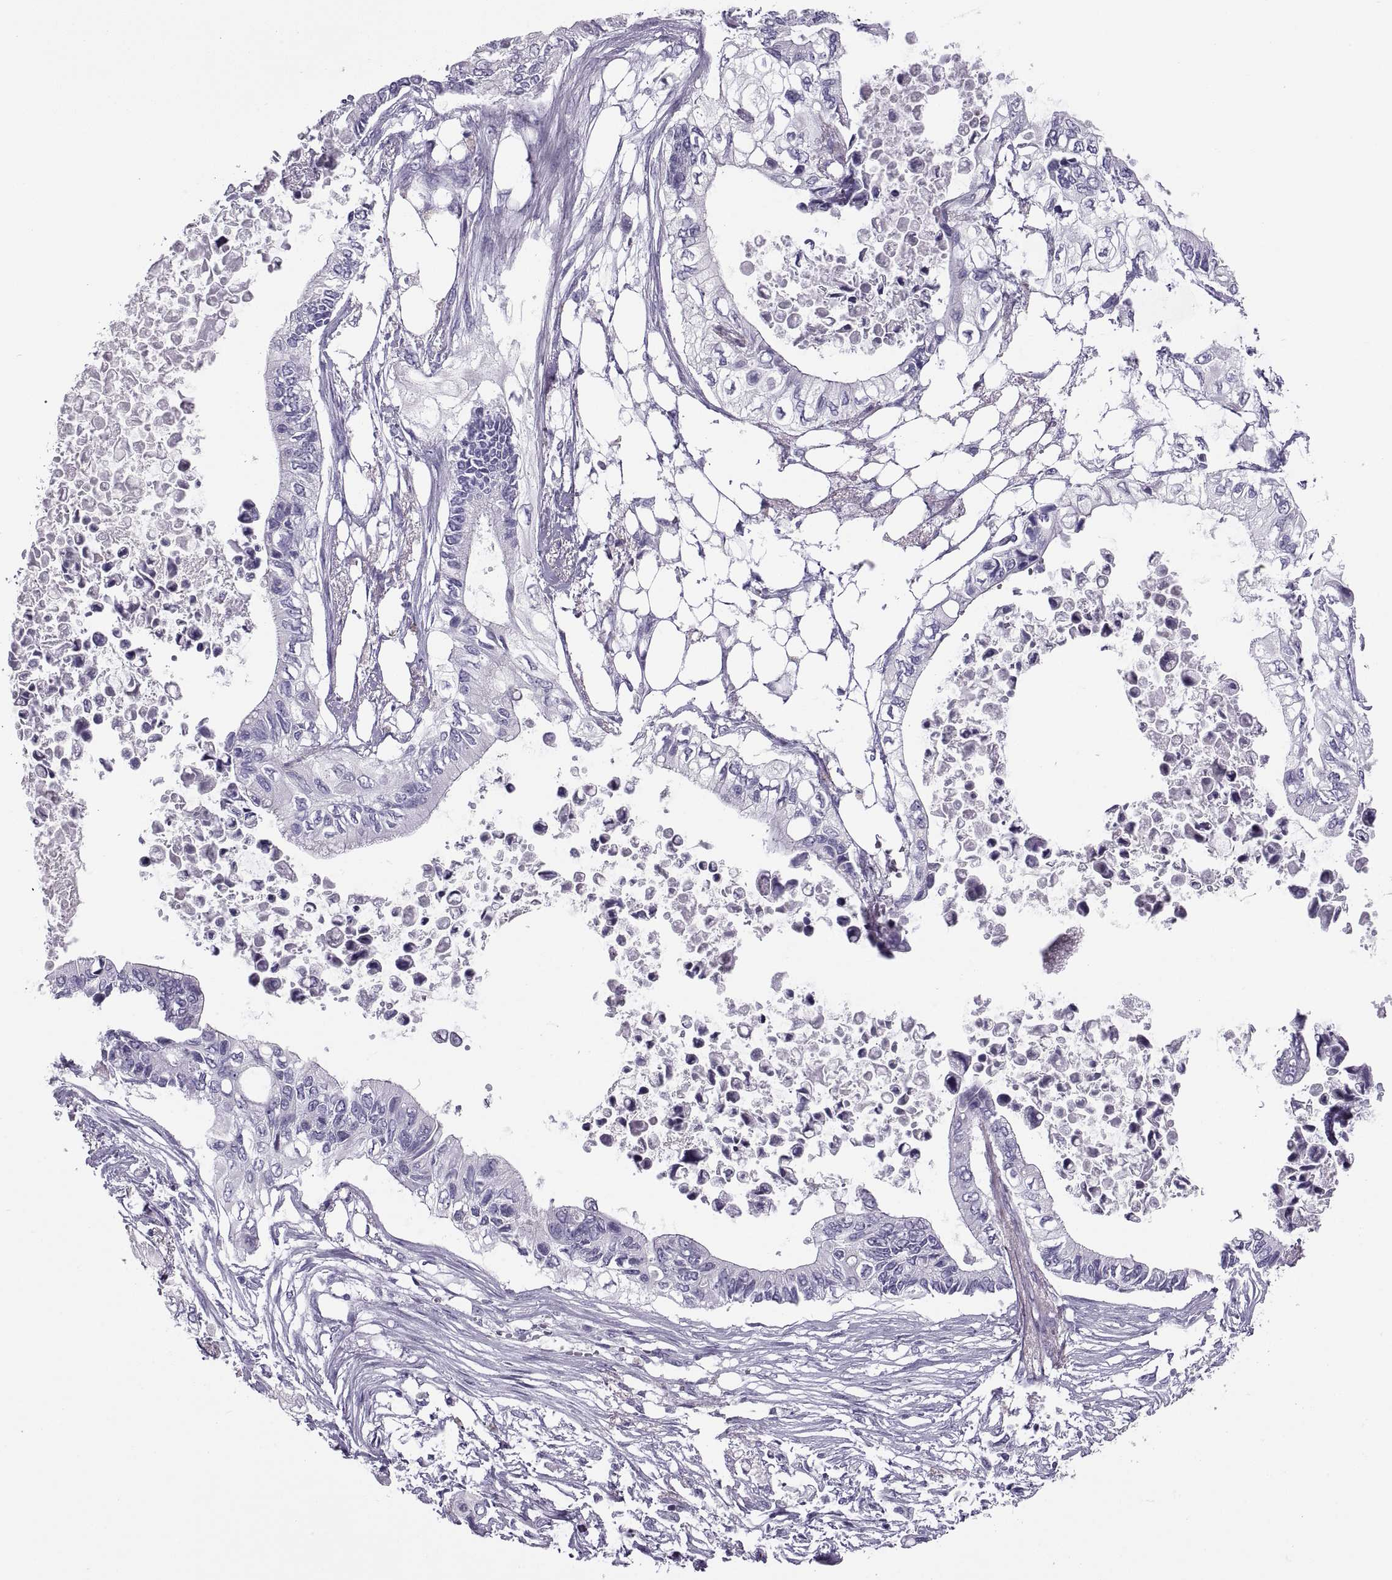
{"staining": {"intensity": "negative", "quantity": "none", "location": "none"}, "tissue": "pancreatic cancer", "cell_type": "Tumor cells", "image_type": "cancer", "snomed": [{"axis": "morphology", "description": "Adenocarcinoma, NOS"}, {"axis": "topography", "description": "Pancreas"}], "caption": "IHC image of neoplastic tissue: human pancreatic adenocarcinoma stained with DAB reveals no significant protein positivity in tumor cells.", "gene": "RLBP1", "patient": {"sex": "female", "age": 63}}